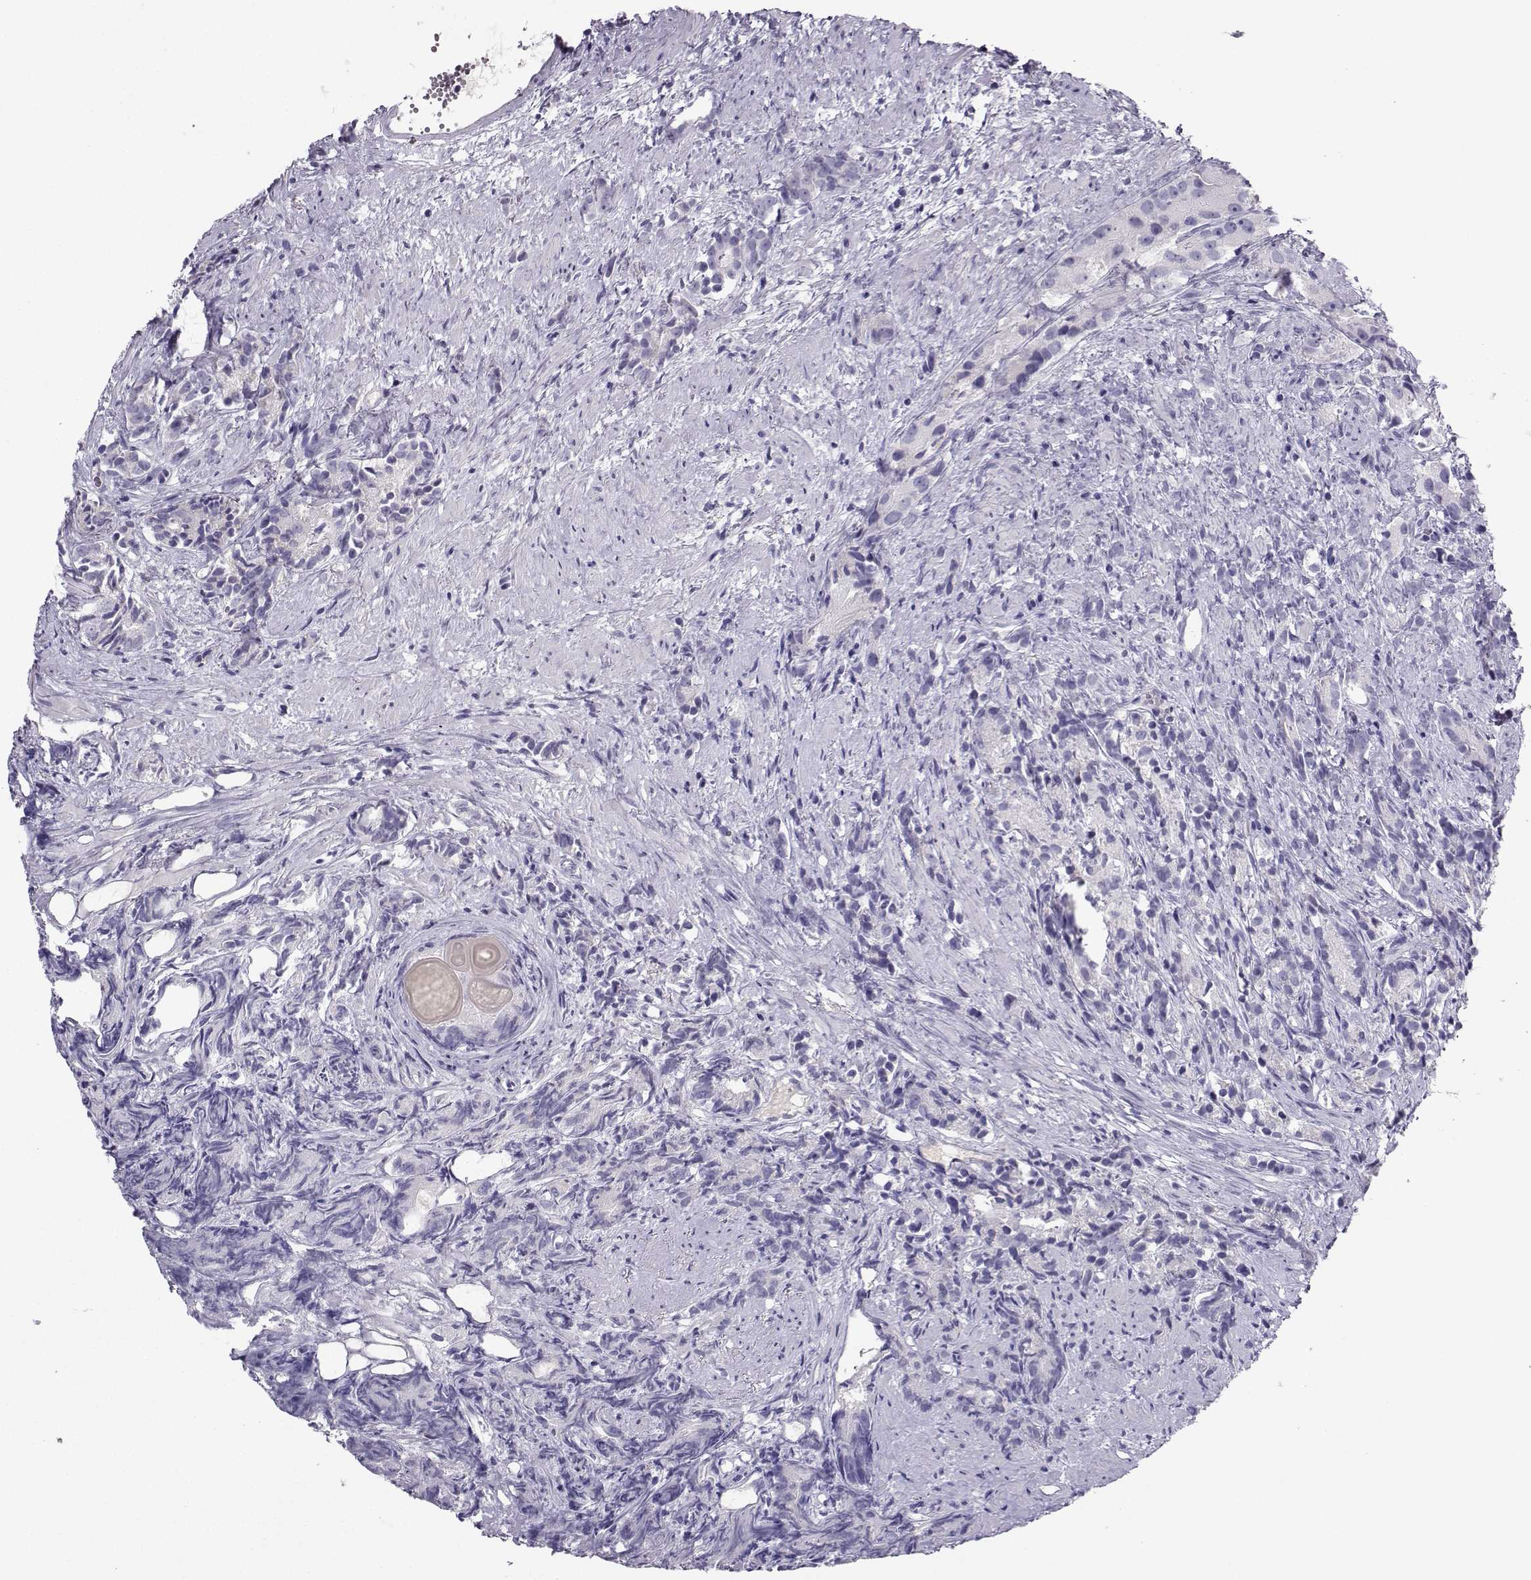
{"staining": {"intensity": "negative", "quantity": "none", "location": "none"}, "tissue": "prostate cancer", "cell_type": "Tumor cells", "image_type": "cancer", "snomed": [{"axis": "morphology", "description": "Adenocarcinoma, High grade"}, {"axis": "topography", "description": "Prostate"}], "caption": "High magnification brightfield microscopy of prostate high-grade adenocarcinoma stained with DAB (brown) and counterstained with hematoxylin (blue): tumor cells show no significant staining.", "gene": "ARMC2", "patient": {"sex": "male", "age": 90}}